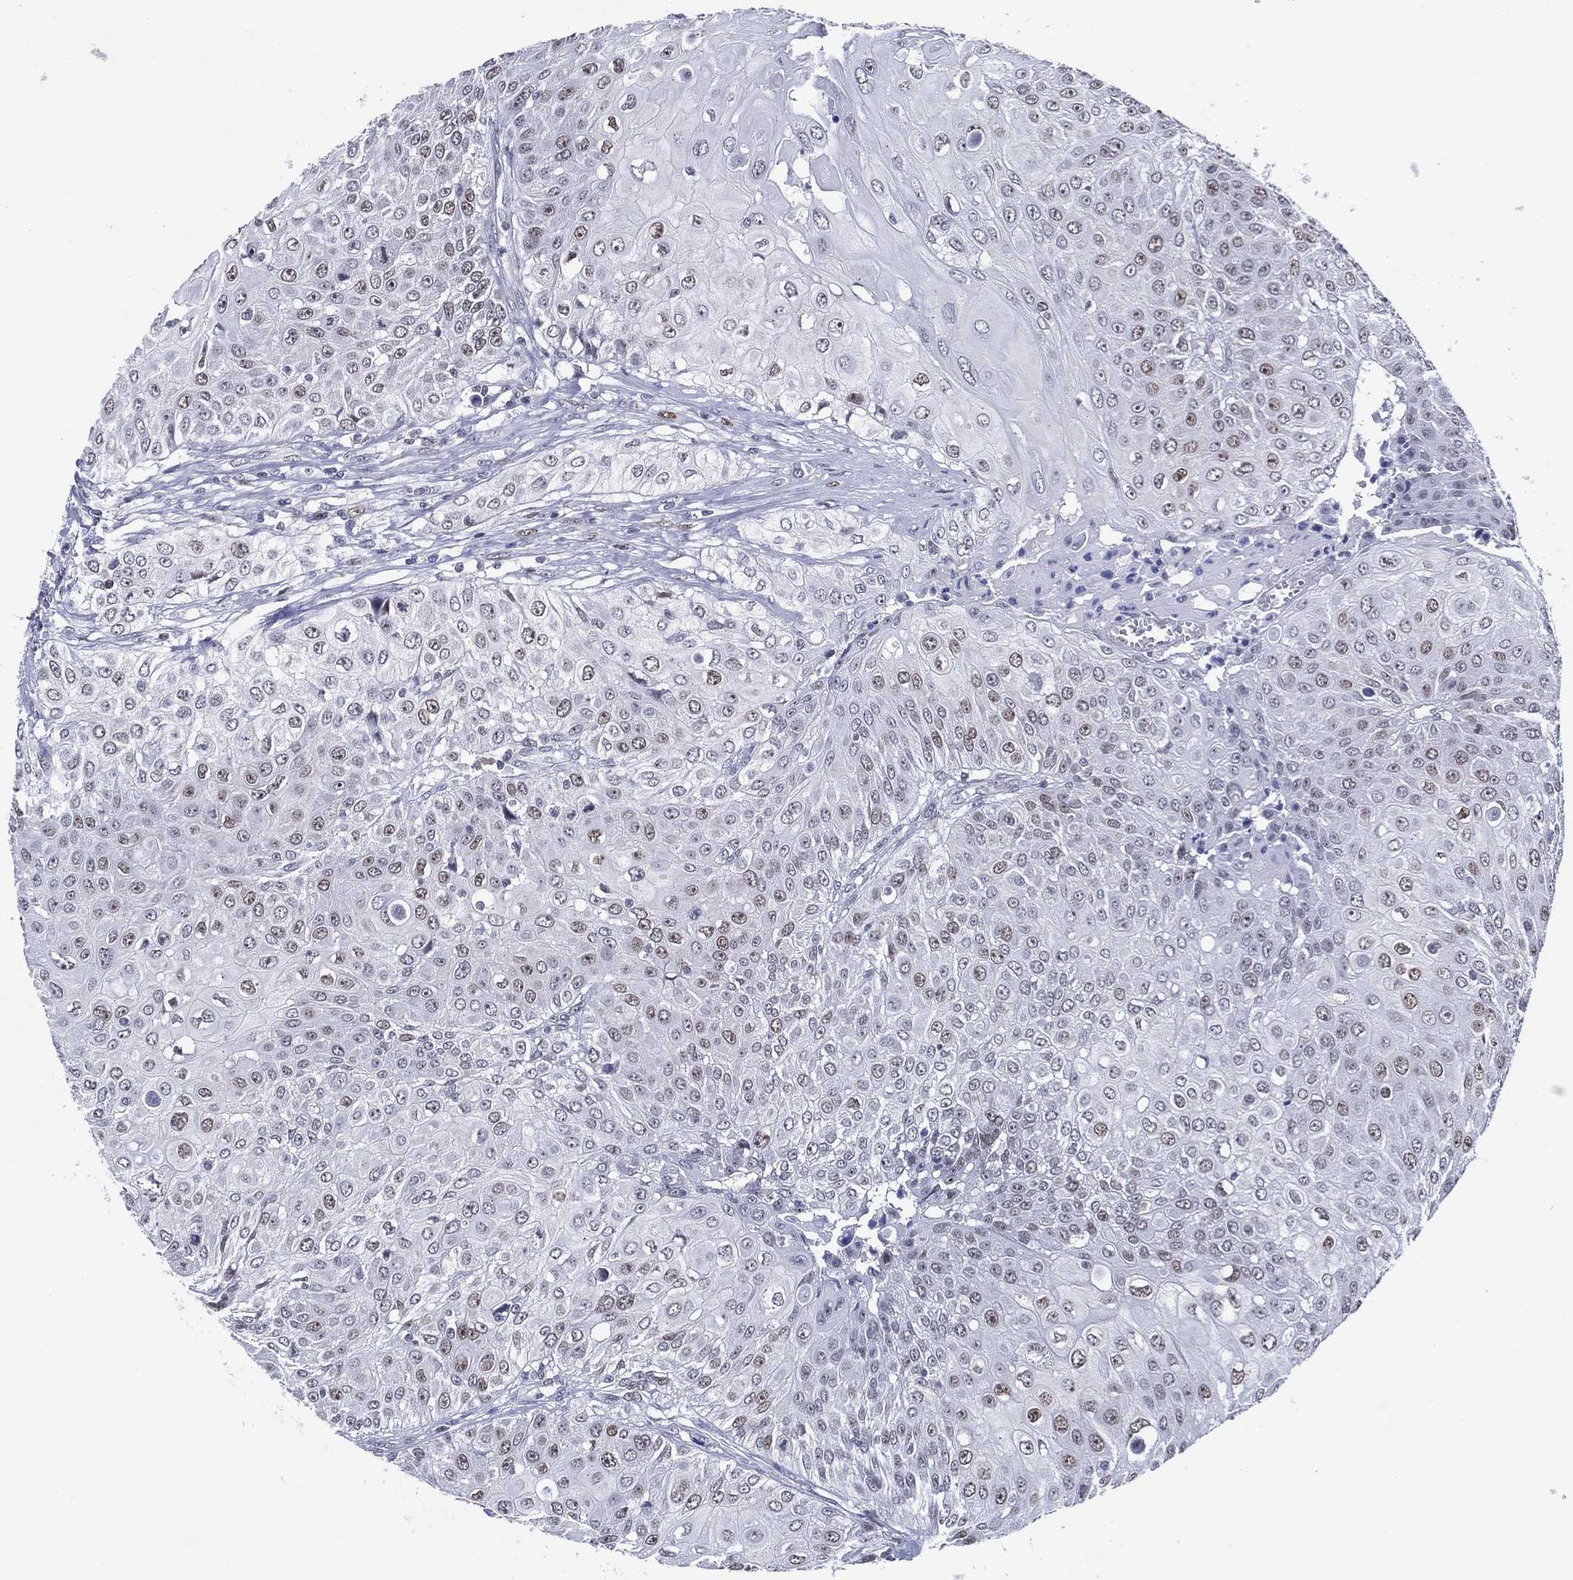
{"staining": {"intensity": "moderate", "quantity": "<25%", "location": "nuclear"}, "tissue": "urothelial cancer", "cell_type": "Tumor cells", "image_type": "cancer", "snomed": [{"axis": "morphology", "description": "Urothelial carcinoma, High grade"}, {"axis": "topography", "description": "Urinary bladder"}], "caption": "Moderate nuclear expression is appreciated in approximately <25% of tumor cells in high-grade urothelial carcinoma.", "gene": "GATA6", "patient": {"sex": "female", "age": 79}}